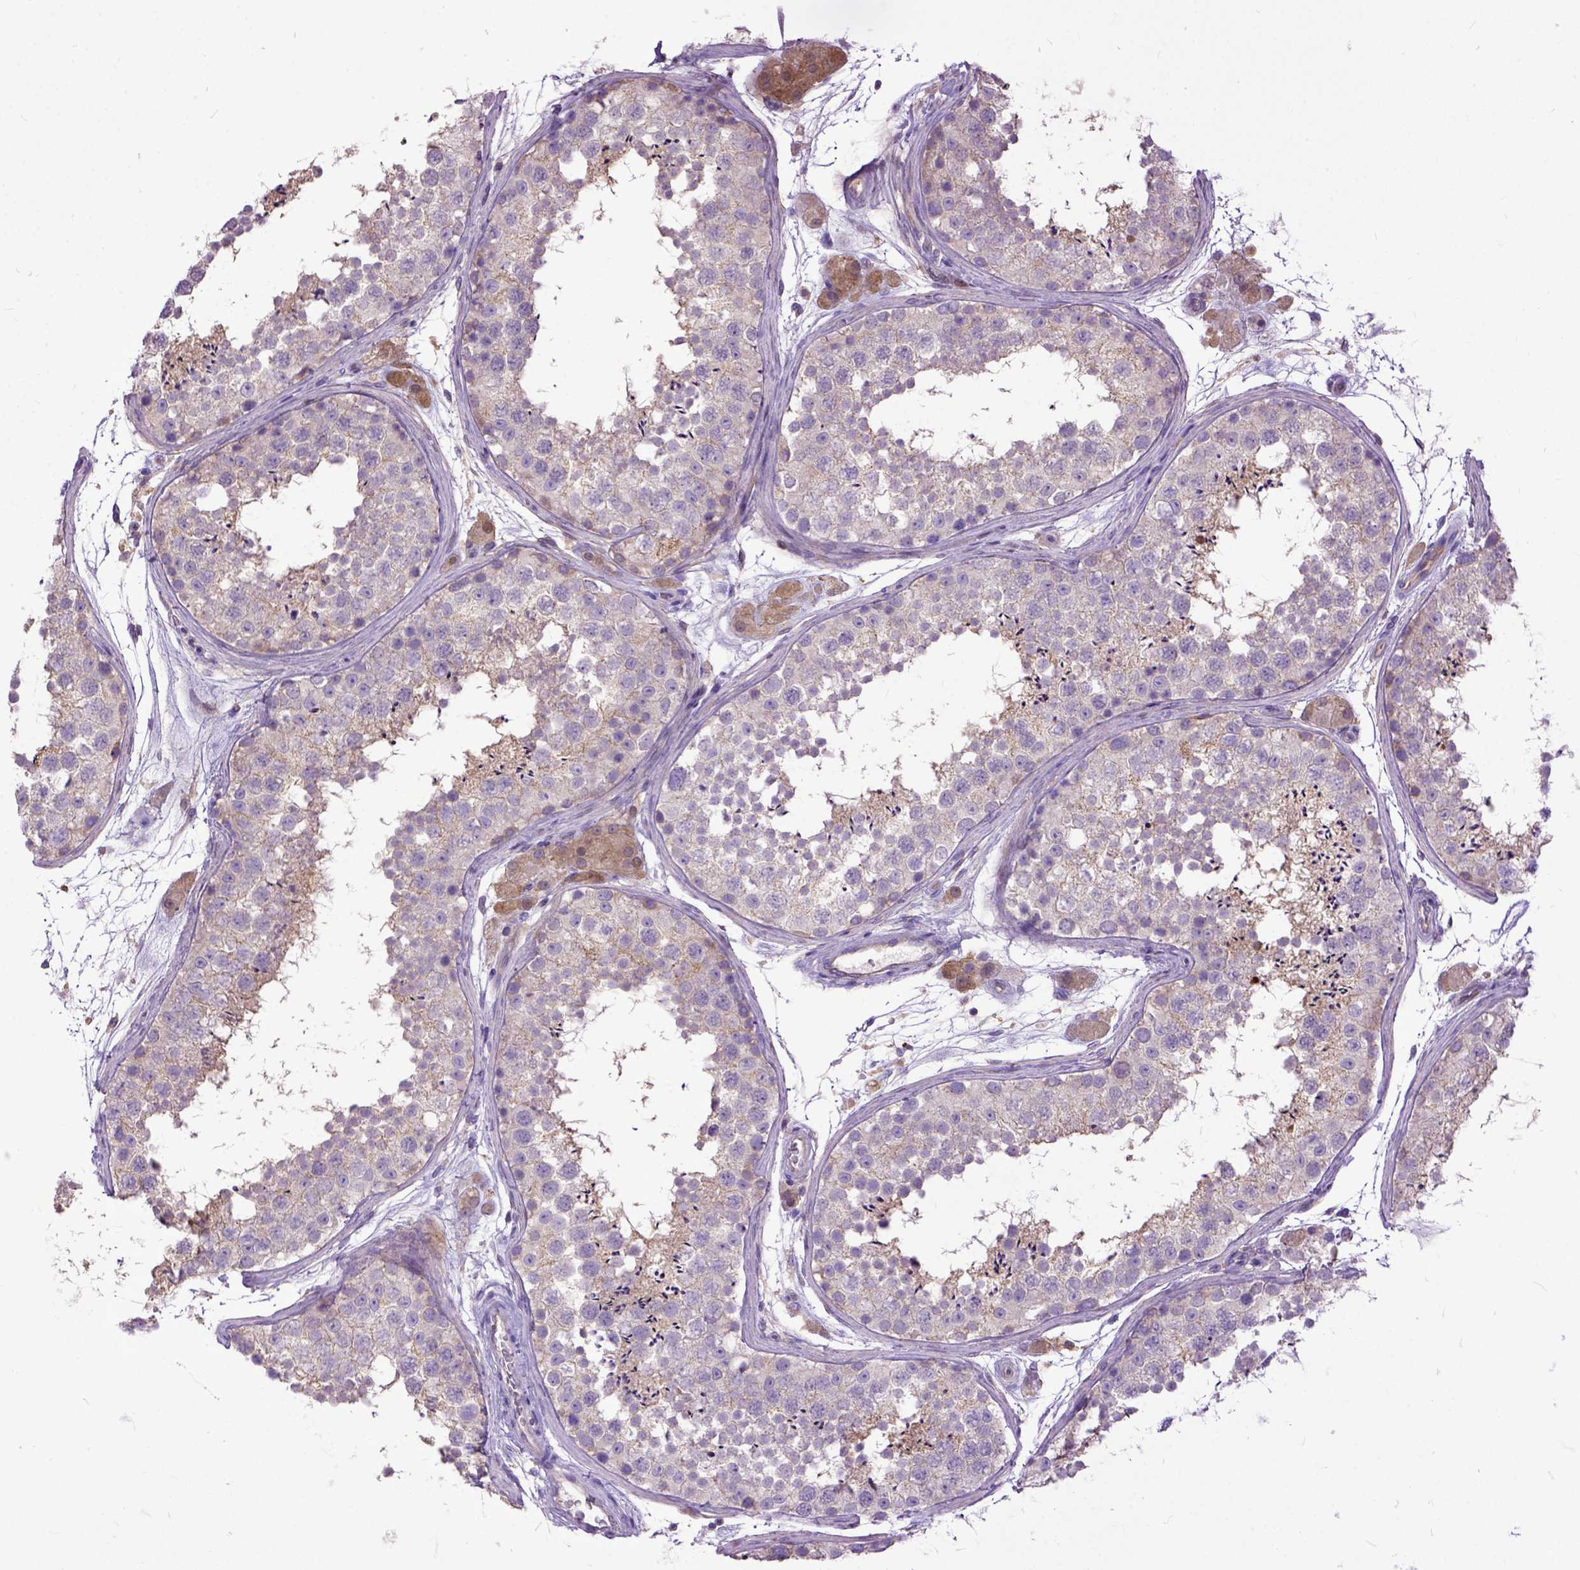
{"staining": {"intensity": "weak", "quantity": "<25%", "location": "cytoplasmic/membranous"}, "tissue": "testis", "cell_type": "Cells in seminiferous ducts", "image_type": "normal", "snomed": [{"axis": "morphology", "description": "Normal tissue, NOS"}, {"axis": "topography", "description": "Testis"}], "caption": "High magnification brightfield microscopy of normal testis stained with DAB (brown) and counterstained with hematoxylin (blue): cells in seminiferous ducts show no significant staining.", "gene": "NAMPT", "patient": {"sex": "male", "age": 41}}